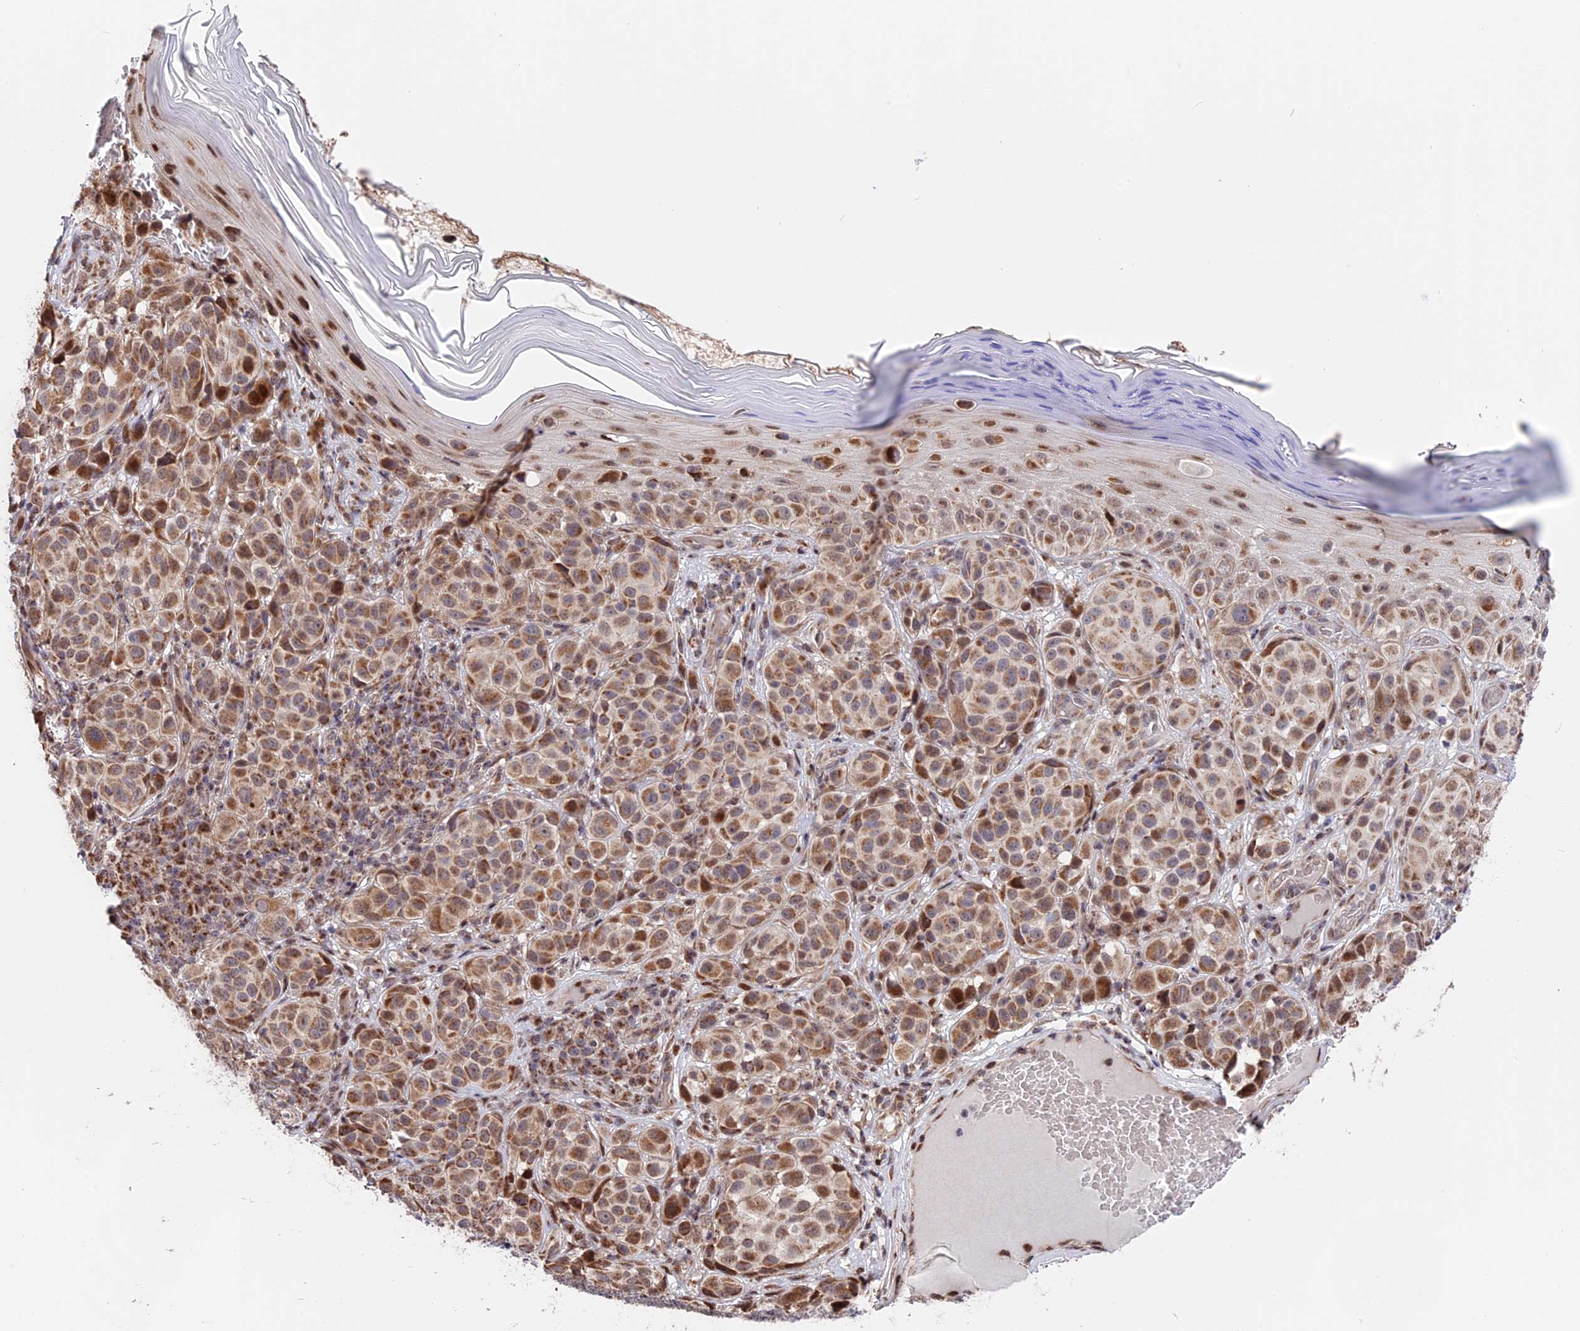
{"staining": {"intensity": "moderate", "quantity": ">75%", "location": "cytoplasmic/membranous,nuclear"}, "tissue": "melanoma", "cell_type": "Tumor cells", "image_type": "cancer", "snomed": [{"axis": "morphology", "description": "Malignant melanoma, NOS"}, {"axis": "topography", "description": "Skin"}], "caption": "Melanoma tissue displays moderate cytoplasmic/membranous and nuclear staining in approximately >75% of tumor cells, visualized by immunohistochemistry.", "gene": "FAM174C", "patient": {"sex": "male", "age": 38}}